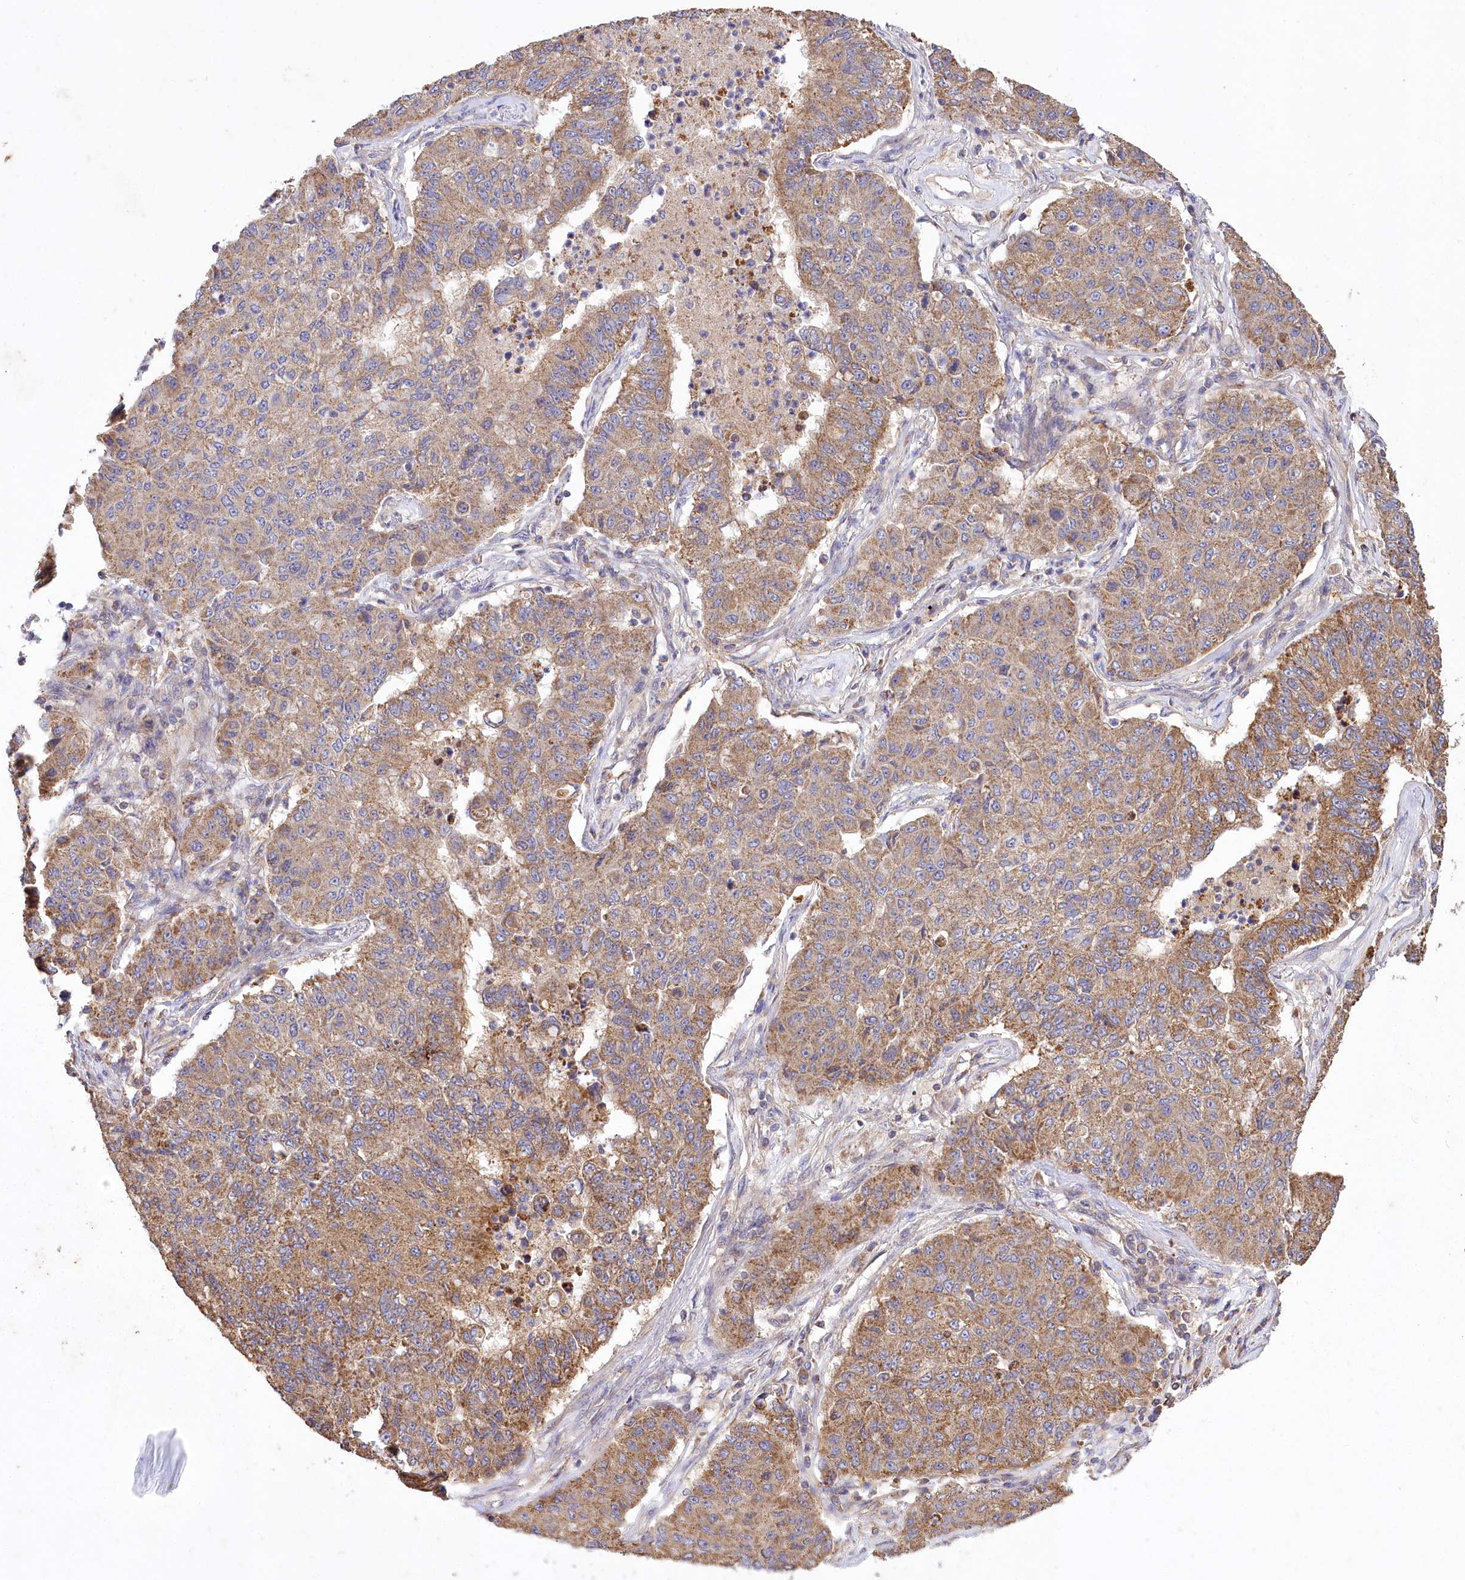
{"staining": {"intensity": "moderate", "quantity": ">75%", "location": "cytoplasmic/membranous"}, "tissue": "lung cancer", "cell_type": "Tumor cells", "image_type": "cancer", "snomed": [{"axis": "morphology", "description": "Squamous cell carcinoma, NOS"}, {"axis": "topography", "description": "Lung"}], "caption": "The immunohistochemical stain labels moderate cytoplasmic/membranous staining in tumor cells of lung cancer tissue.", "gene": "CARD19", "patient": {"sex": "male", "age": 74}}